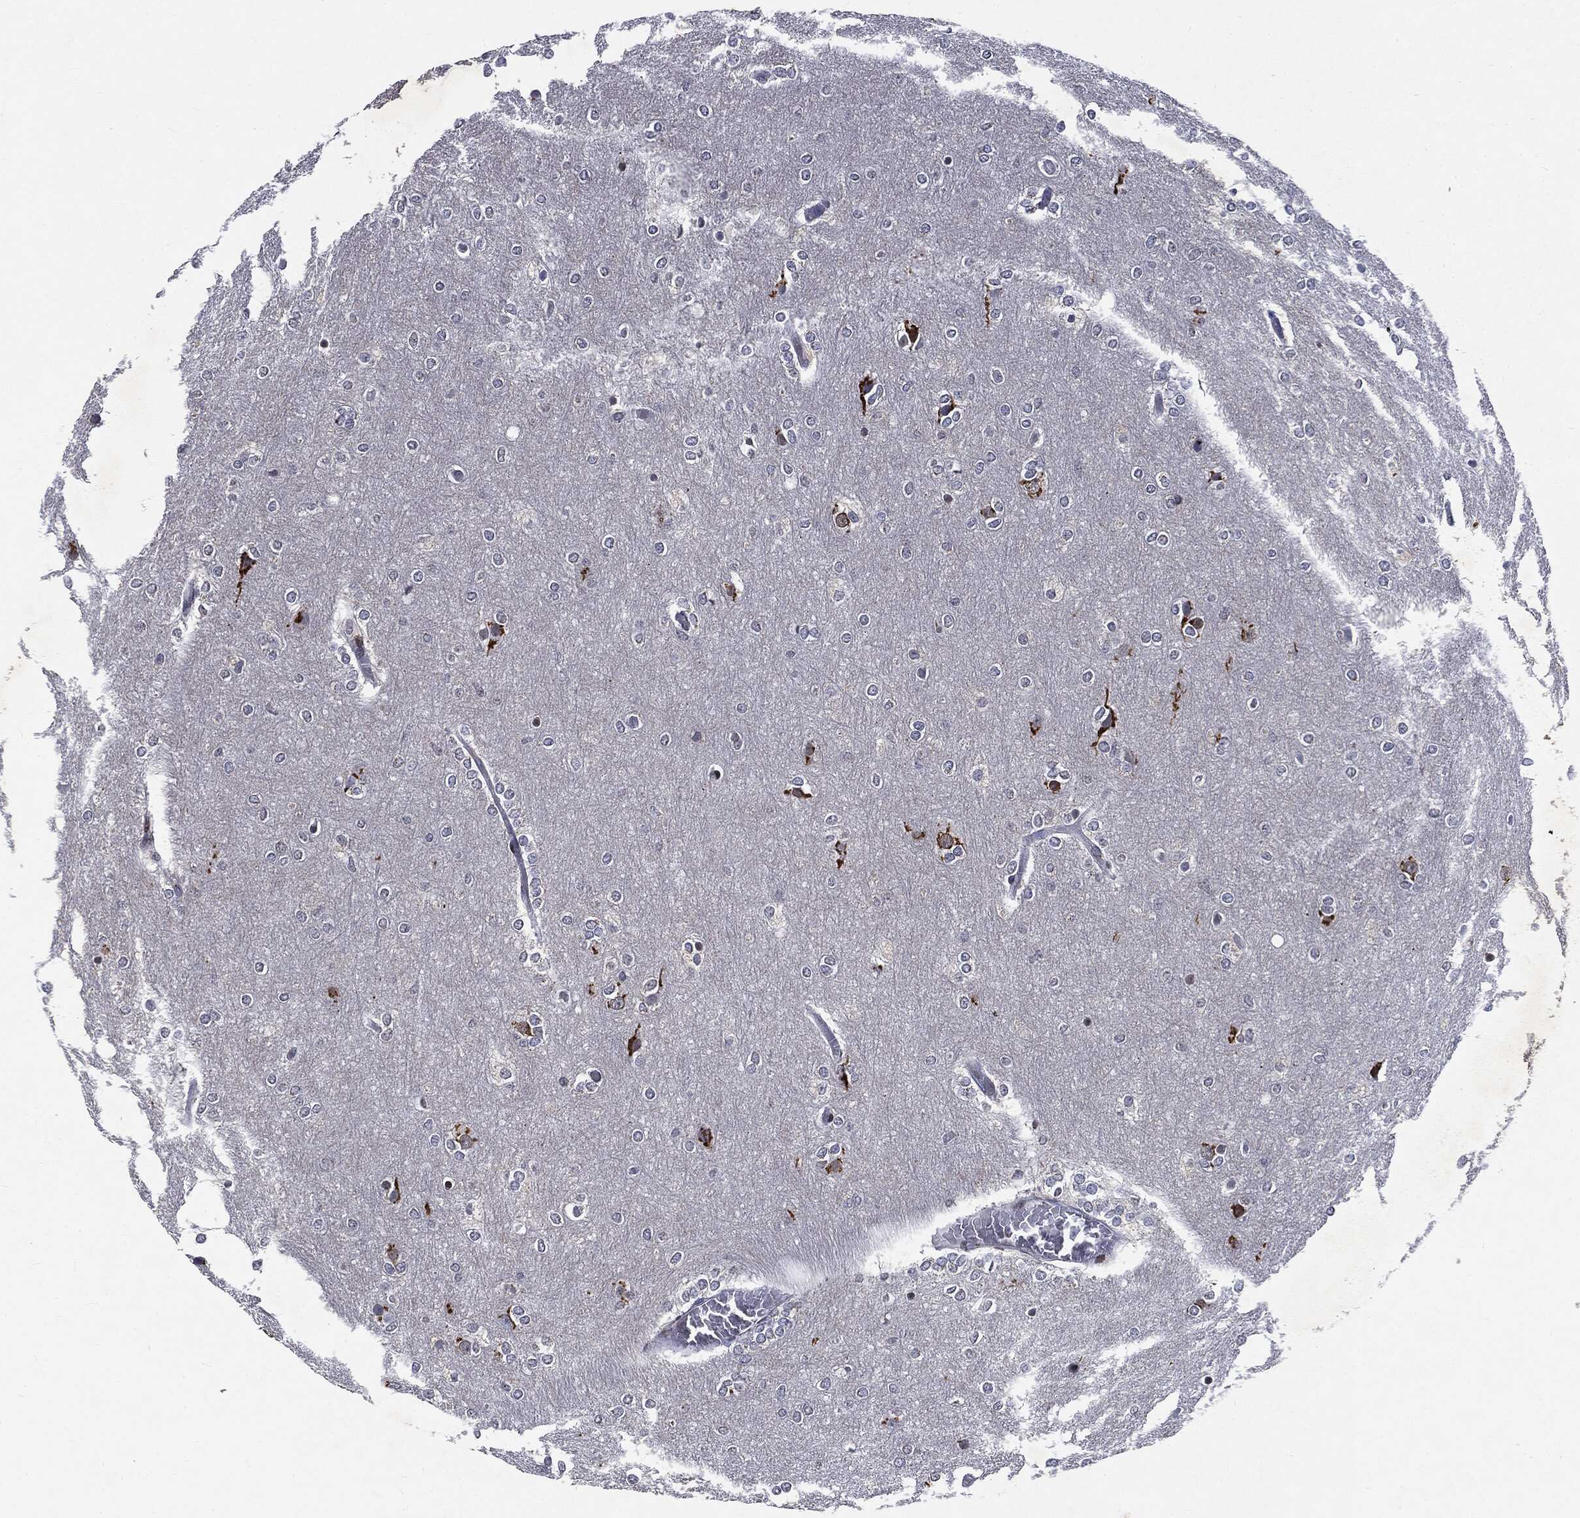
{"staining": {"intensity": "negative", "quantity": "none", "location": "none"}, "tissue": "glioma", "cell_type": "Tumor cells", "image_type": "cancer", "snomed": [{"axis": "morphology", "description": "Glioma, malignant, High grade"}, {"axis": "topography", "description": "Brain"}], "caption": "A high-resolution micrograph shows IHC staining of glioma, which demonstrates no significant staining in tumor cells.", "gene": "CASD1", "patient": {"sex": "female", "age": 61}}